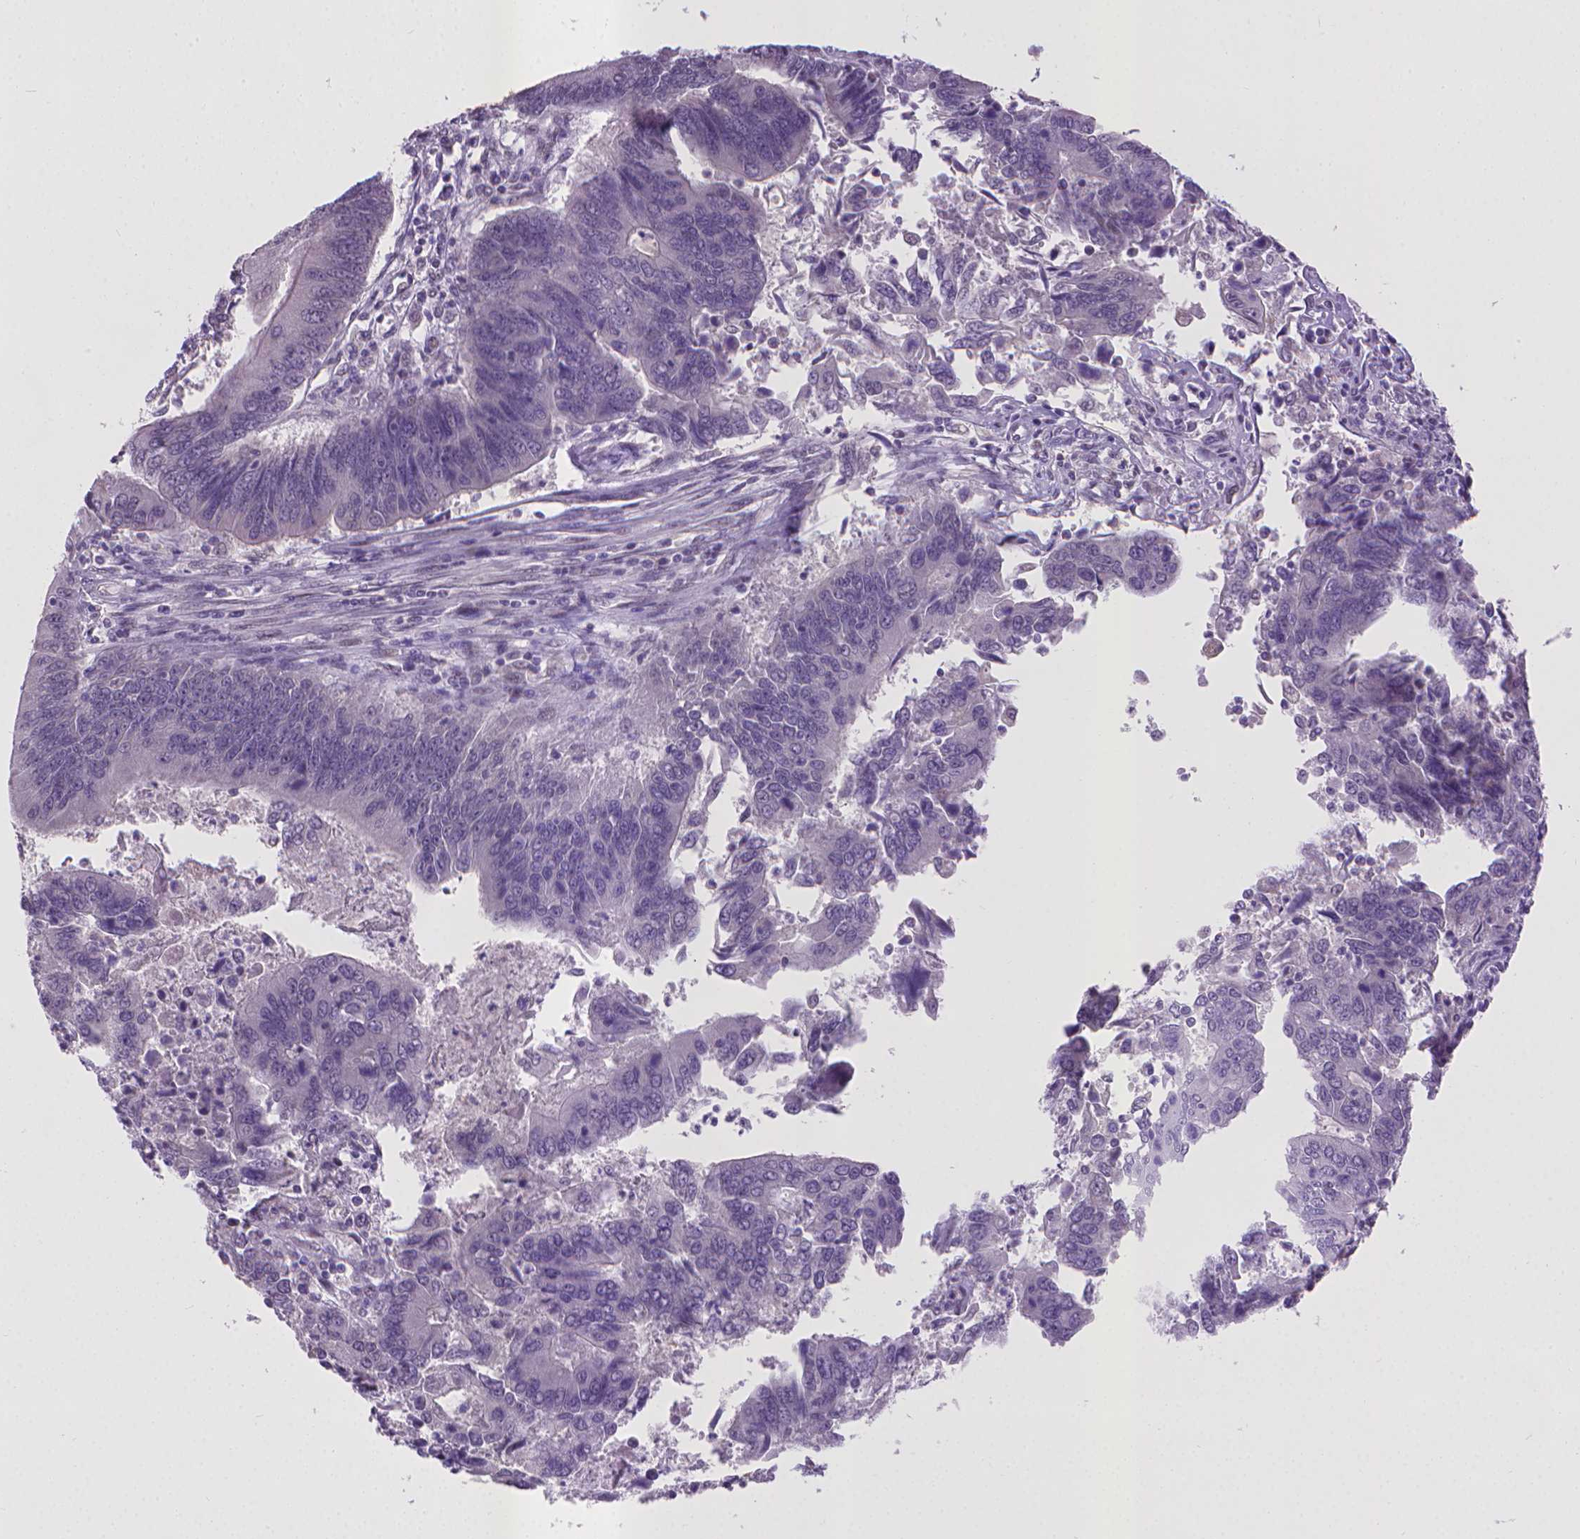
{"staining": {"intensity": "negative", "quantity": "none", "location": "none"}, "tissue": "colorectal cancer", "cell_type": "Tumor cells", "image_type": "cancer", "snomed": [{"axis": "morphology", "description": "Adenocarcinoma, NOS"}, {"axis": "topography", "description": "Colon"}], "caption": "A histopathology image of colorectal cancer stained for a protein exhibits no brown staining in tumor cells.", "gene": "KMO", "patient": {"sex": "female", "age": 67}}